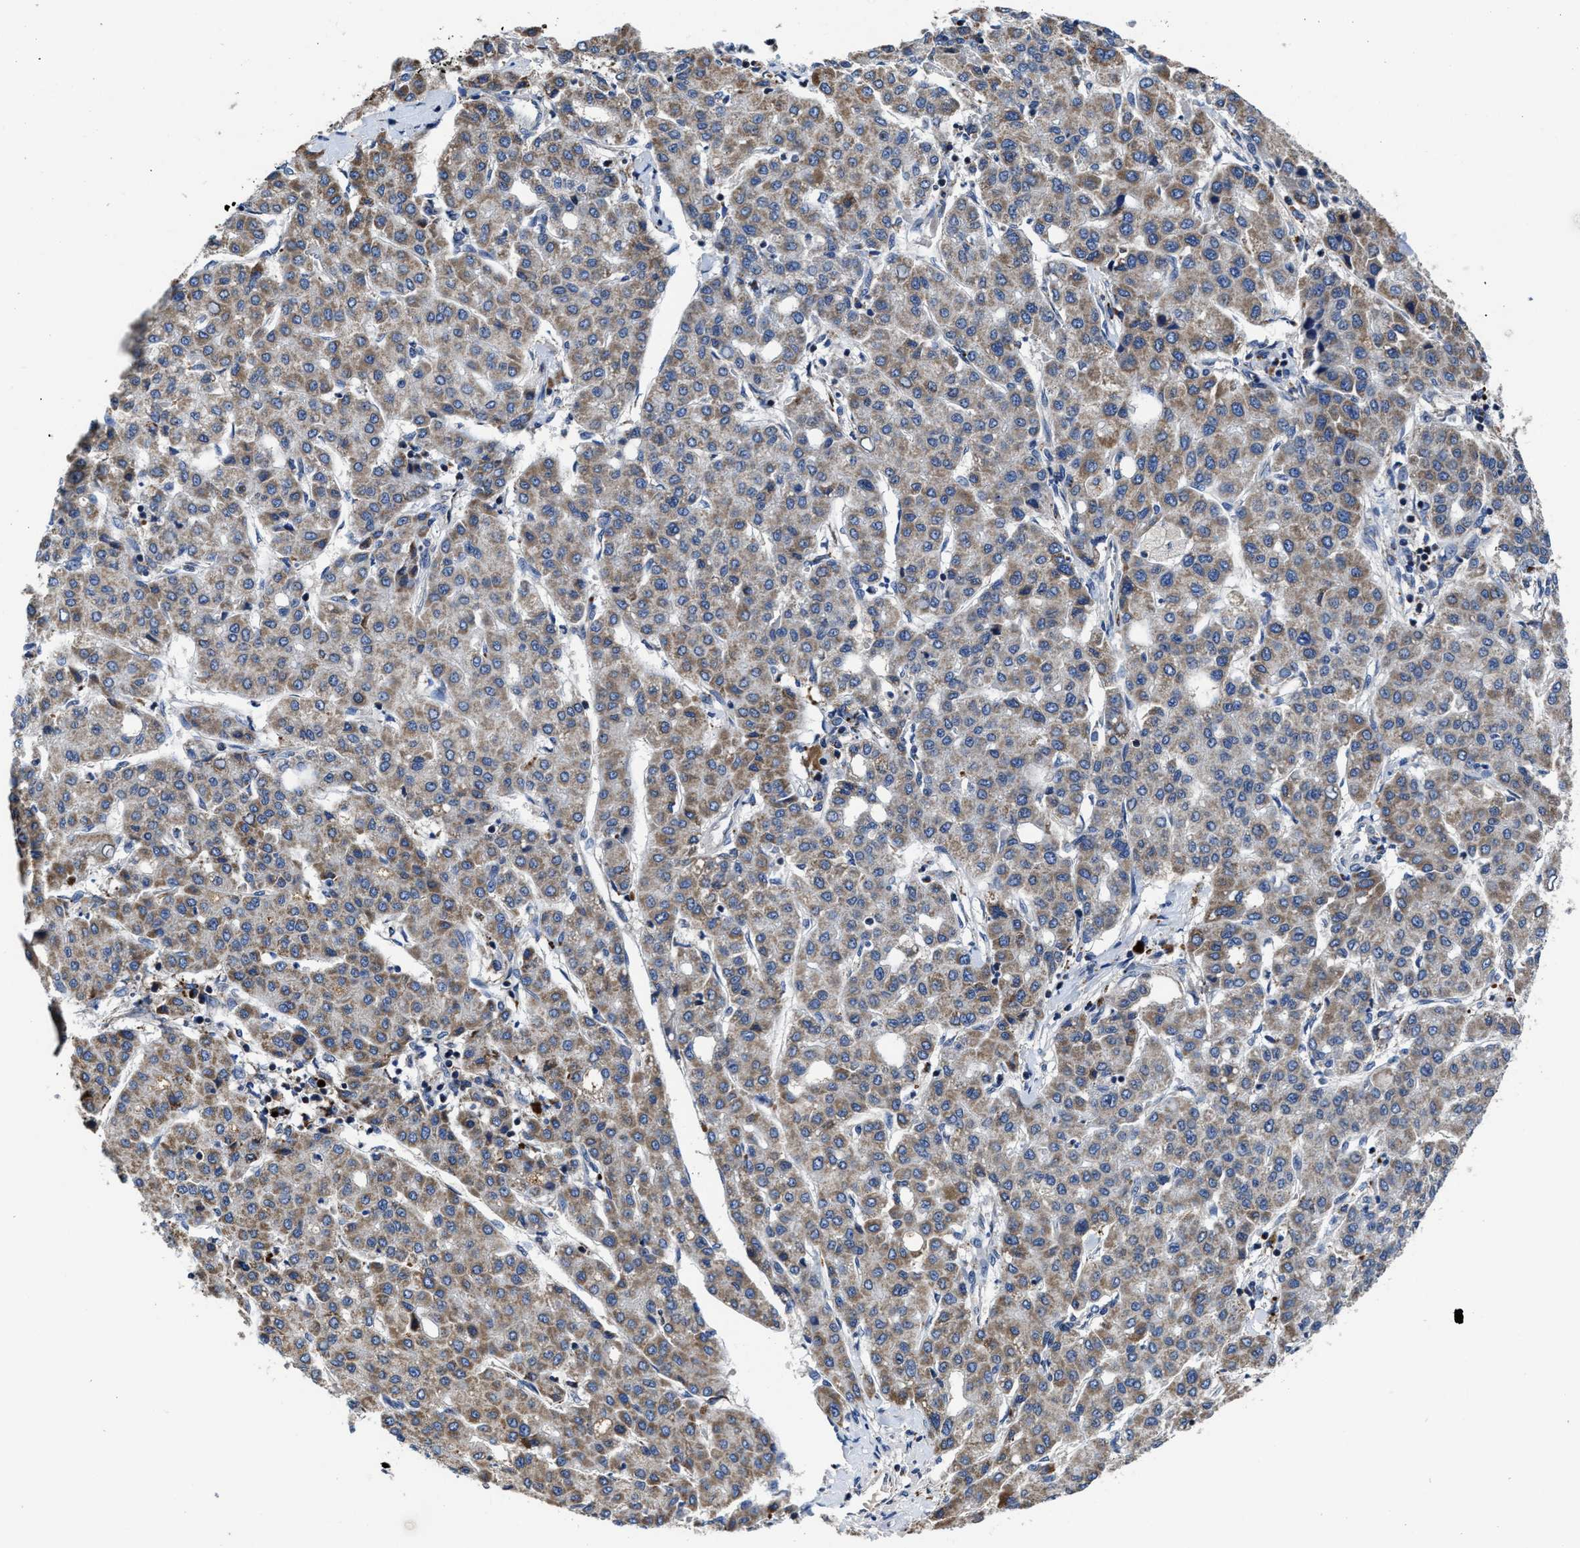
{"staining": {"intensity": "moderate", "quantity": ">75%", "location": "cytoplasmic/membranous"}, "tissue": "liver cancer", "cell_type": "Tumor cells", "image_type": "cancer", "snomed": [{"axis": "morphology", "description": "Carcinoma, Hepatocellular, NOS"}, {"axis": "topography", "description": "Liver"}], "caption": "DAB immunohistochemical staining of hepatocellular carcinoma (liver) shows moderate cytoplasmic/membranous protein staining in approximately >75% of tumor cells.", "gene": "CACNA1D", "patient": {"sex": "male", "age": 65}}